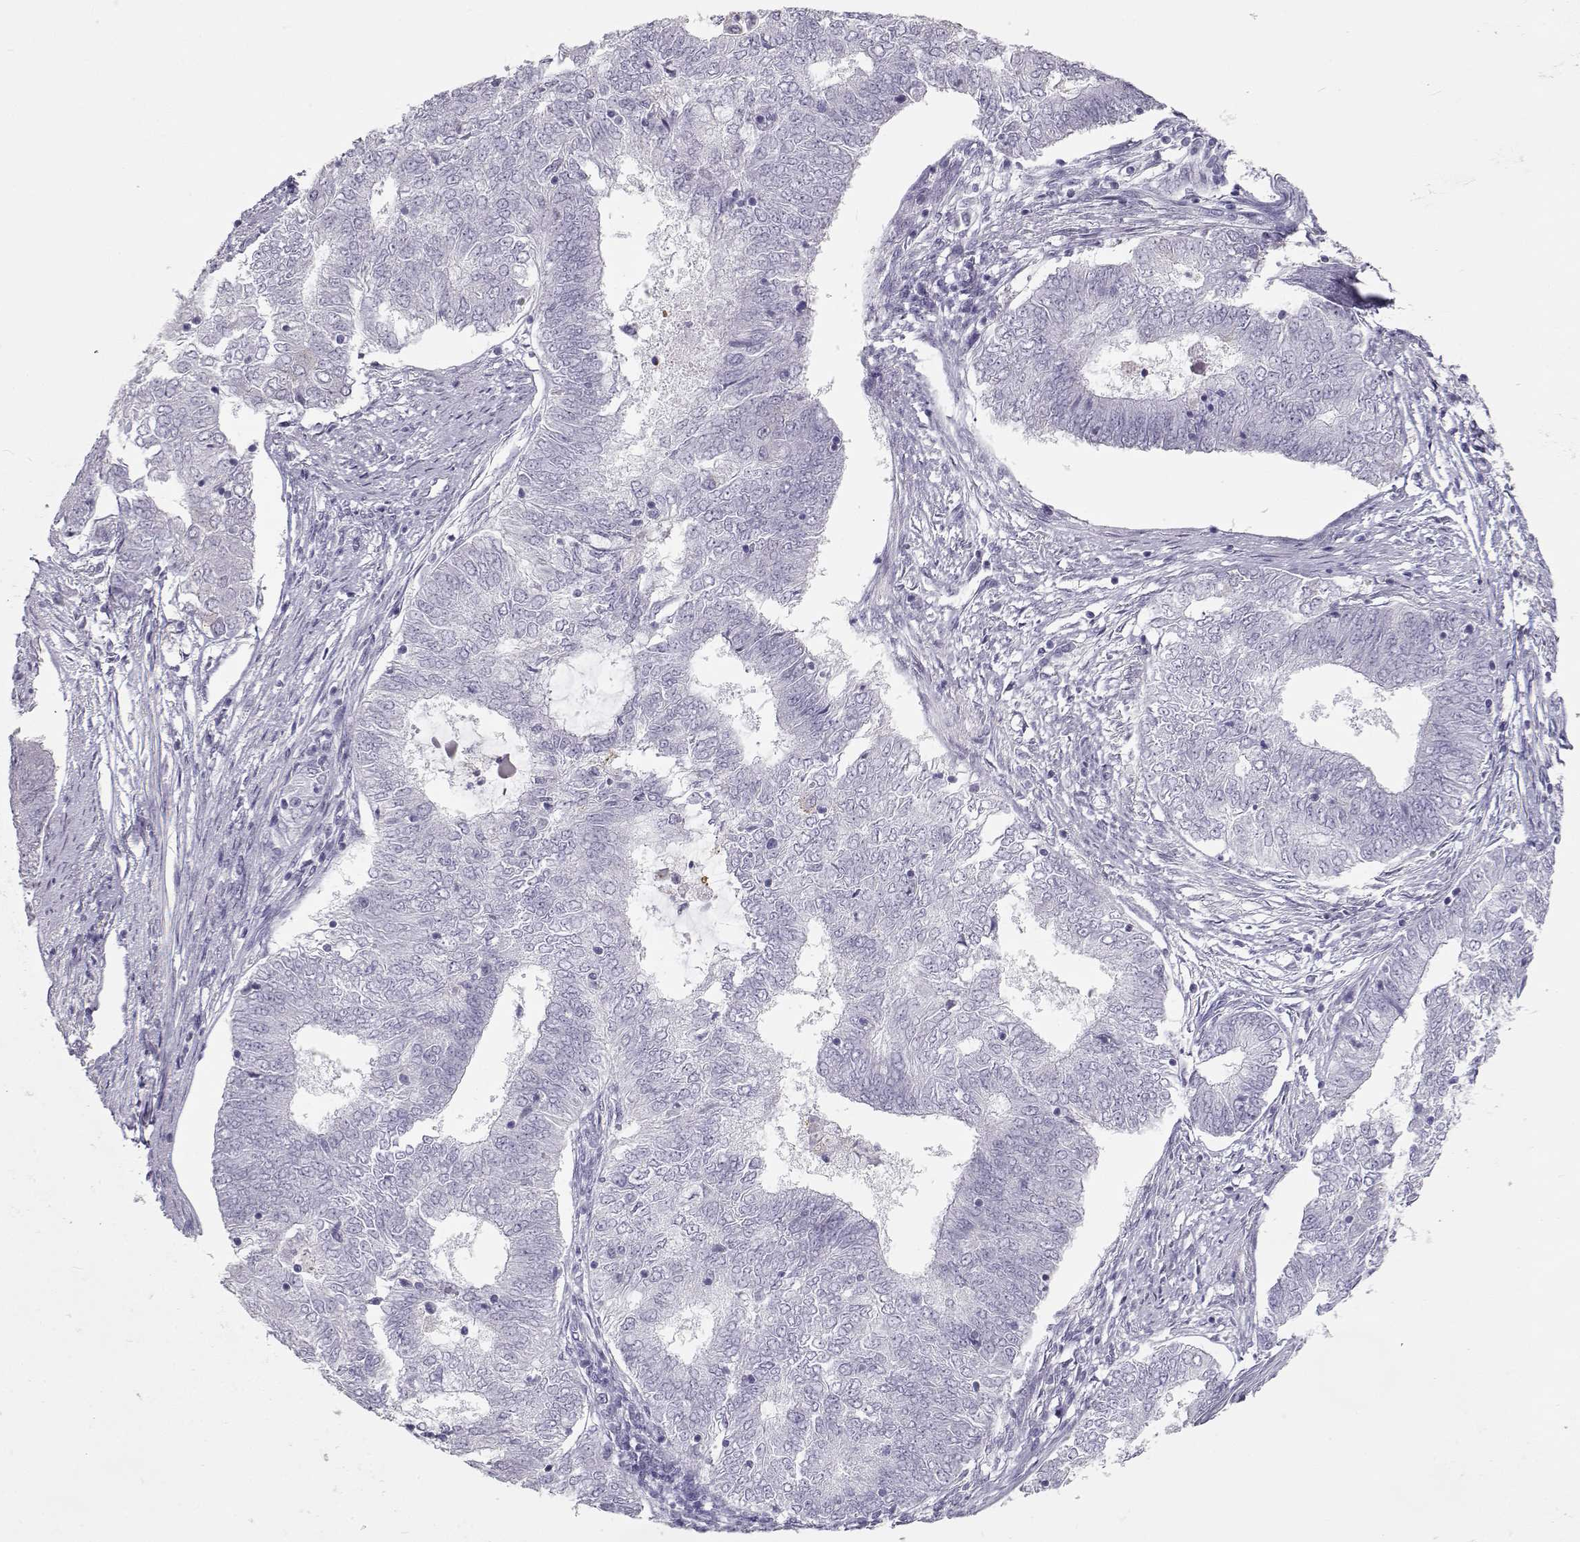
{"staining": {"intensity": "negative", "quantity": "none", "location": "none"}, "tissue": "endometrial cancer", "cell_type": "Tumor cells", "image_type": "cancer", "snomed": [{"axis": "morphology", "description": "Adenocarcinoma, NOS"}, {"axis": "topography", "description": "Endometrium"}], "caption": "Human endometrial cancer (adenocarcinoma) stained for a protein using IHC displays no positivity in tumor cells.", "gene": "NUTM1", "patient": {"sex": "female", "age": 62}}